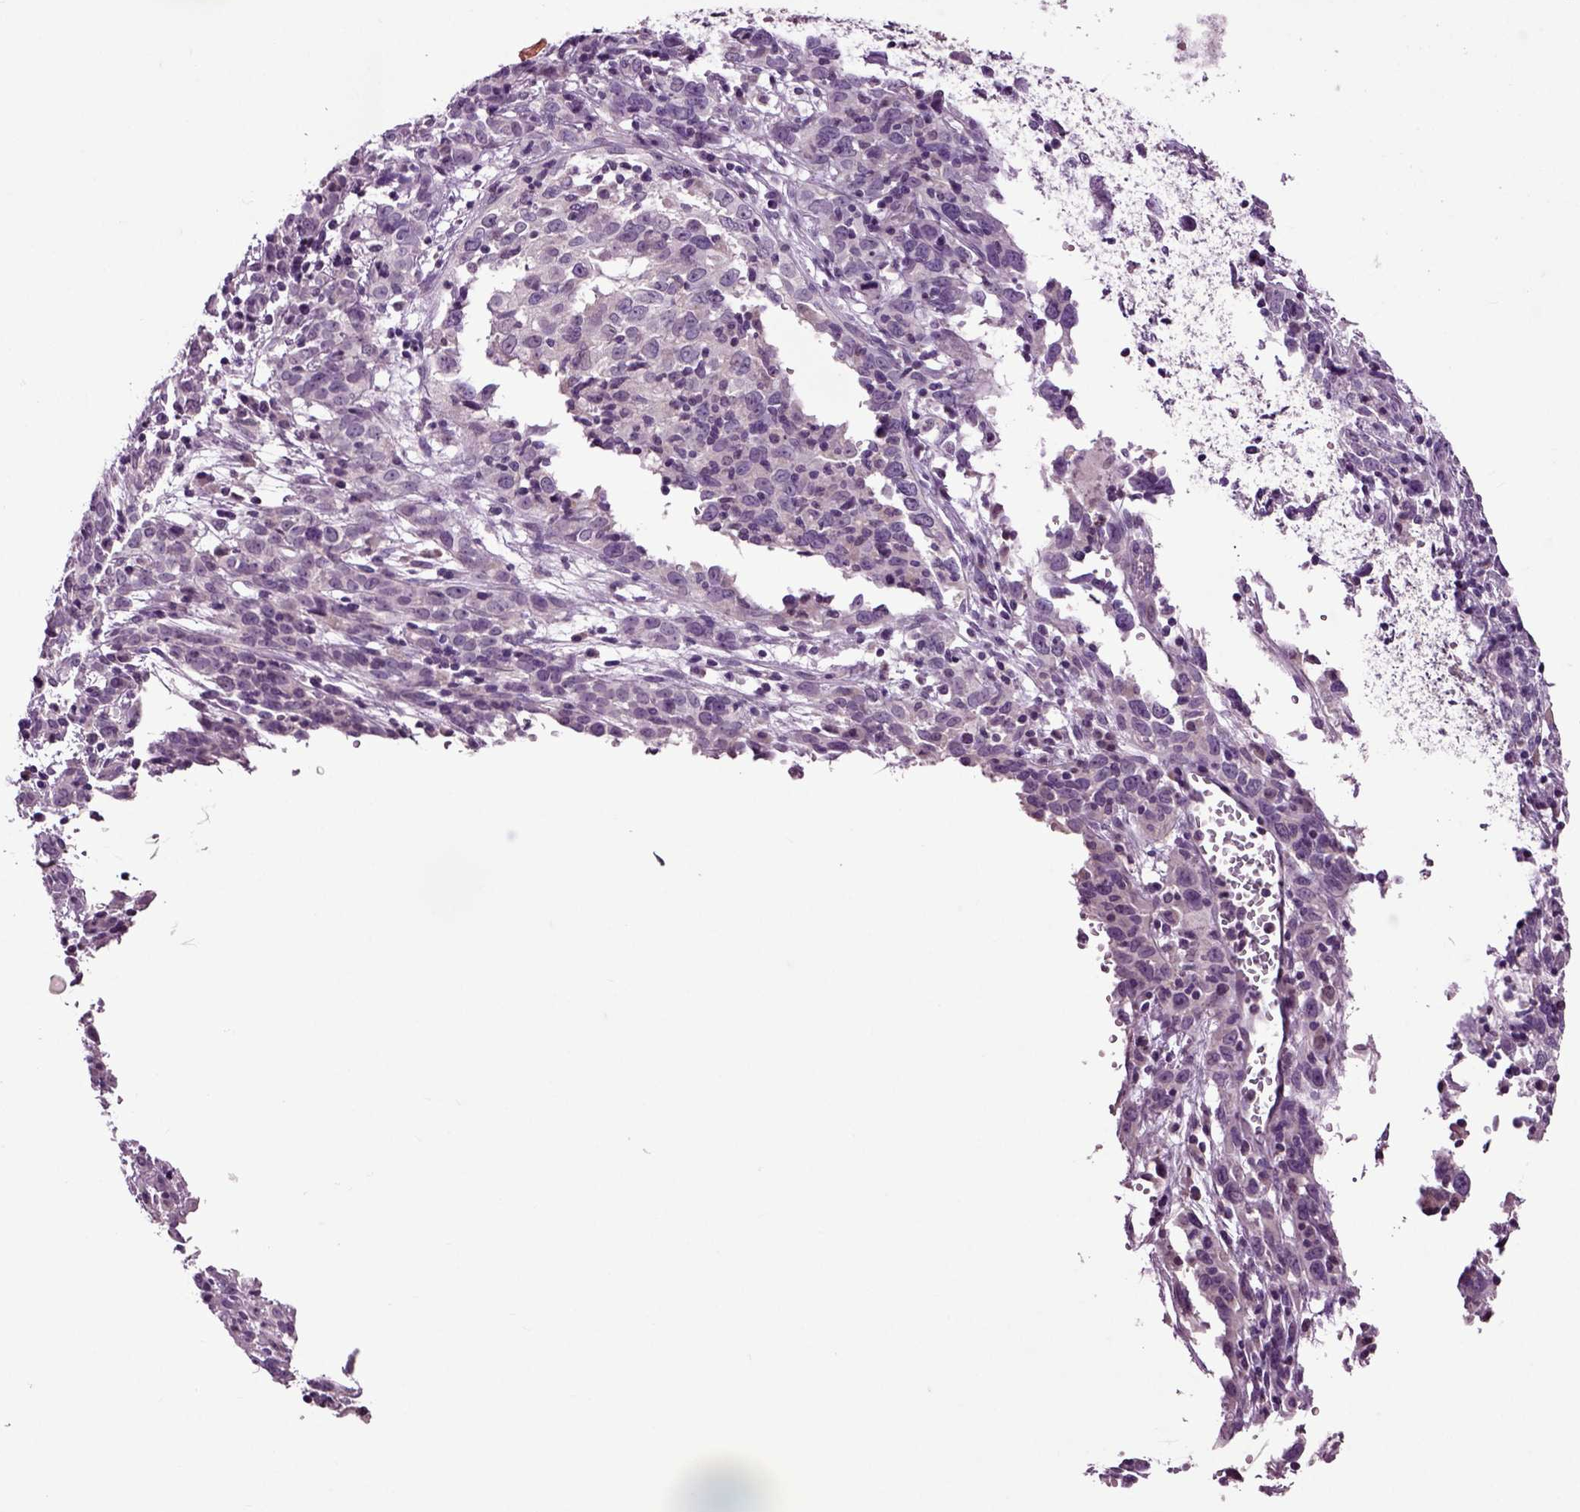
{"staining": {"intensity": "negative", "quantity": "none", "location": "none"}, "tissue": "cervical cancer", "cell_type": "Tumor cells", "image_type": "cancer", "snomed": [{"axis": "morphology", "description": "Adenocarcinoma, NOS"}, {"axis": "topography", "description": "Cervix"}], "caption": "This is an IHC histopathology image of human adenocarcinoma (cervical). There is no expression in tumor cells.", "gene": "CRHR1", "patient": {"sex": "female", "age": 40}}